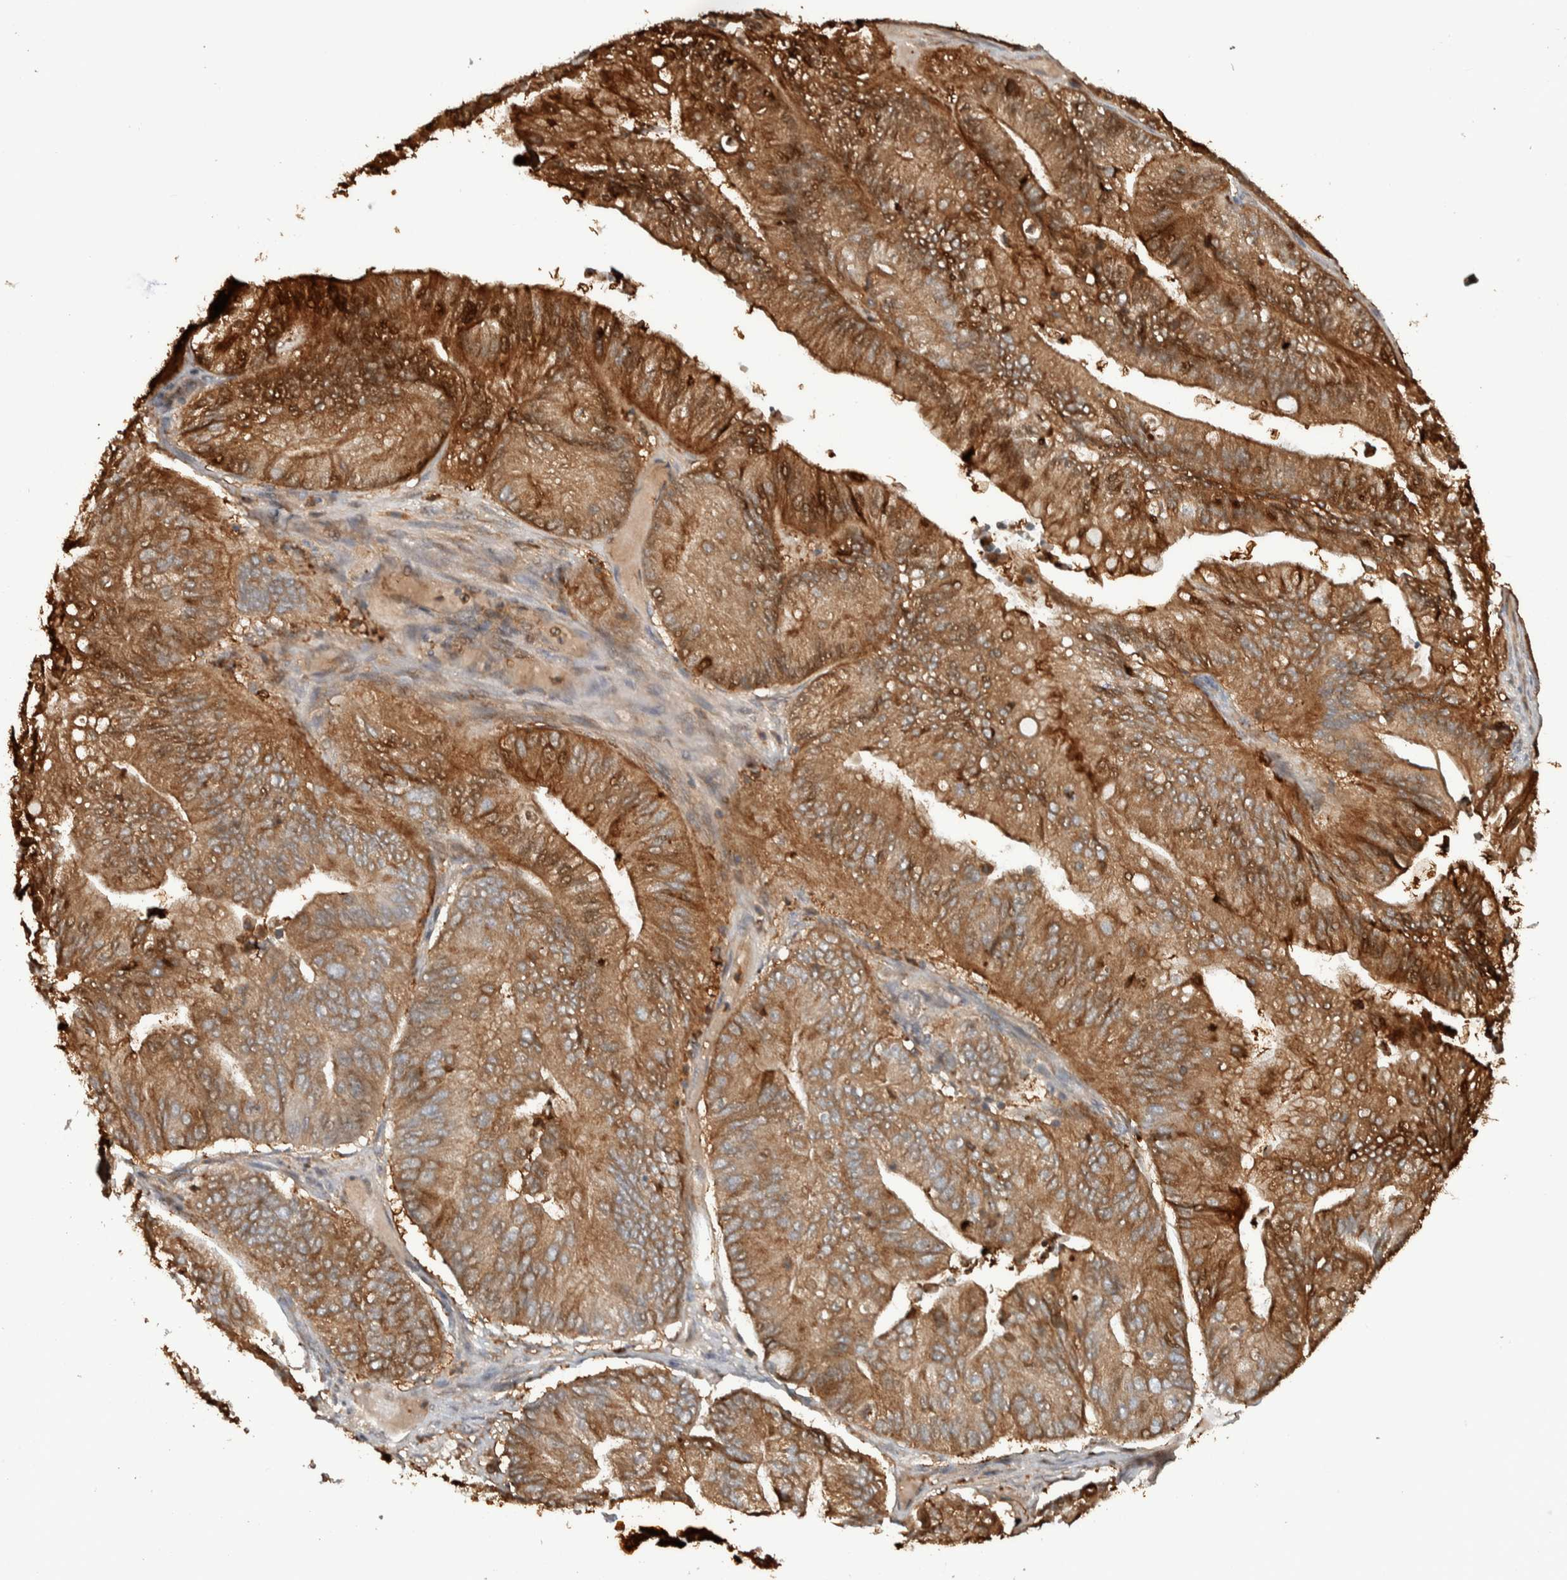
{"staining": {"intensity": "strong", "quantity": ">75%", "location": "cytoplasmic/membranous"}, "tissue": "ovarian cancer", "cell_type": "Tumor cells", "image_type": "cancer", "snomed": [{"axis": "morphology", "description": "Cystadenocarcinoma, mucinous, NOS"}, {"axis": "topography", "description": "Ovary"}], "caption": "Strong cytoplasmic/membranous protein staining is present in approximately >75% of tumor cells in ovarian cancer (mucinous cystadenocarcinoma). Immunohistochemistry stains the protein in brown and the nuclei are stained blue.", "gene": "CNTROB", "patient": {"sex": "female", "age": 61}}